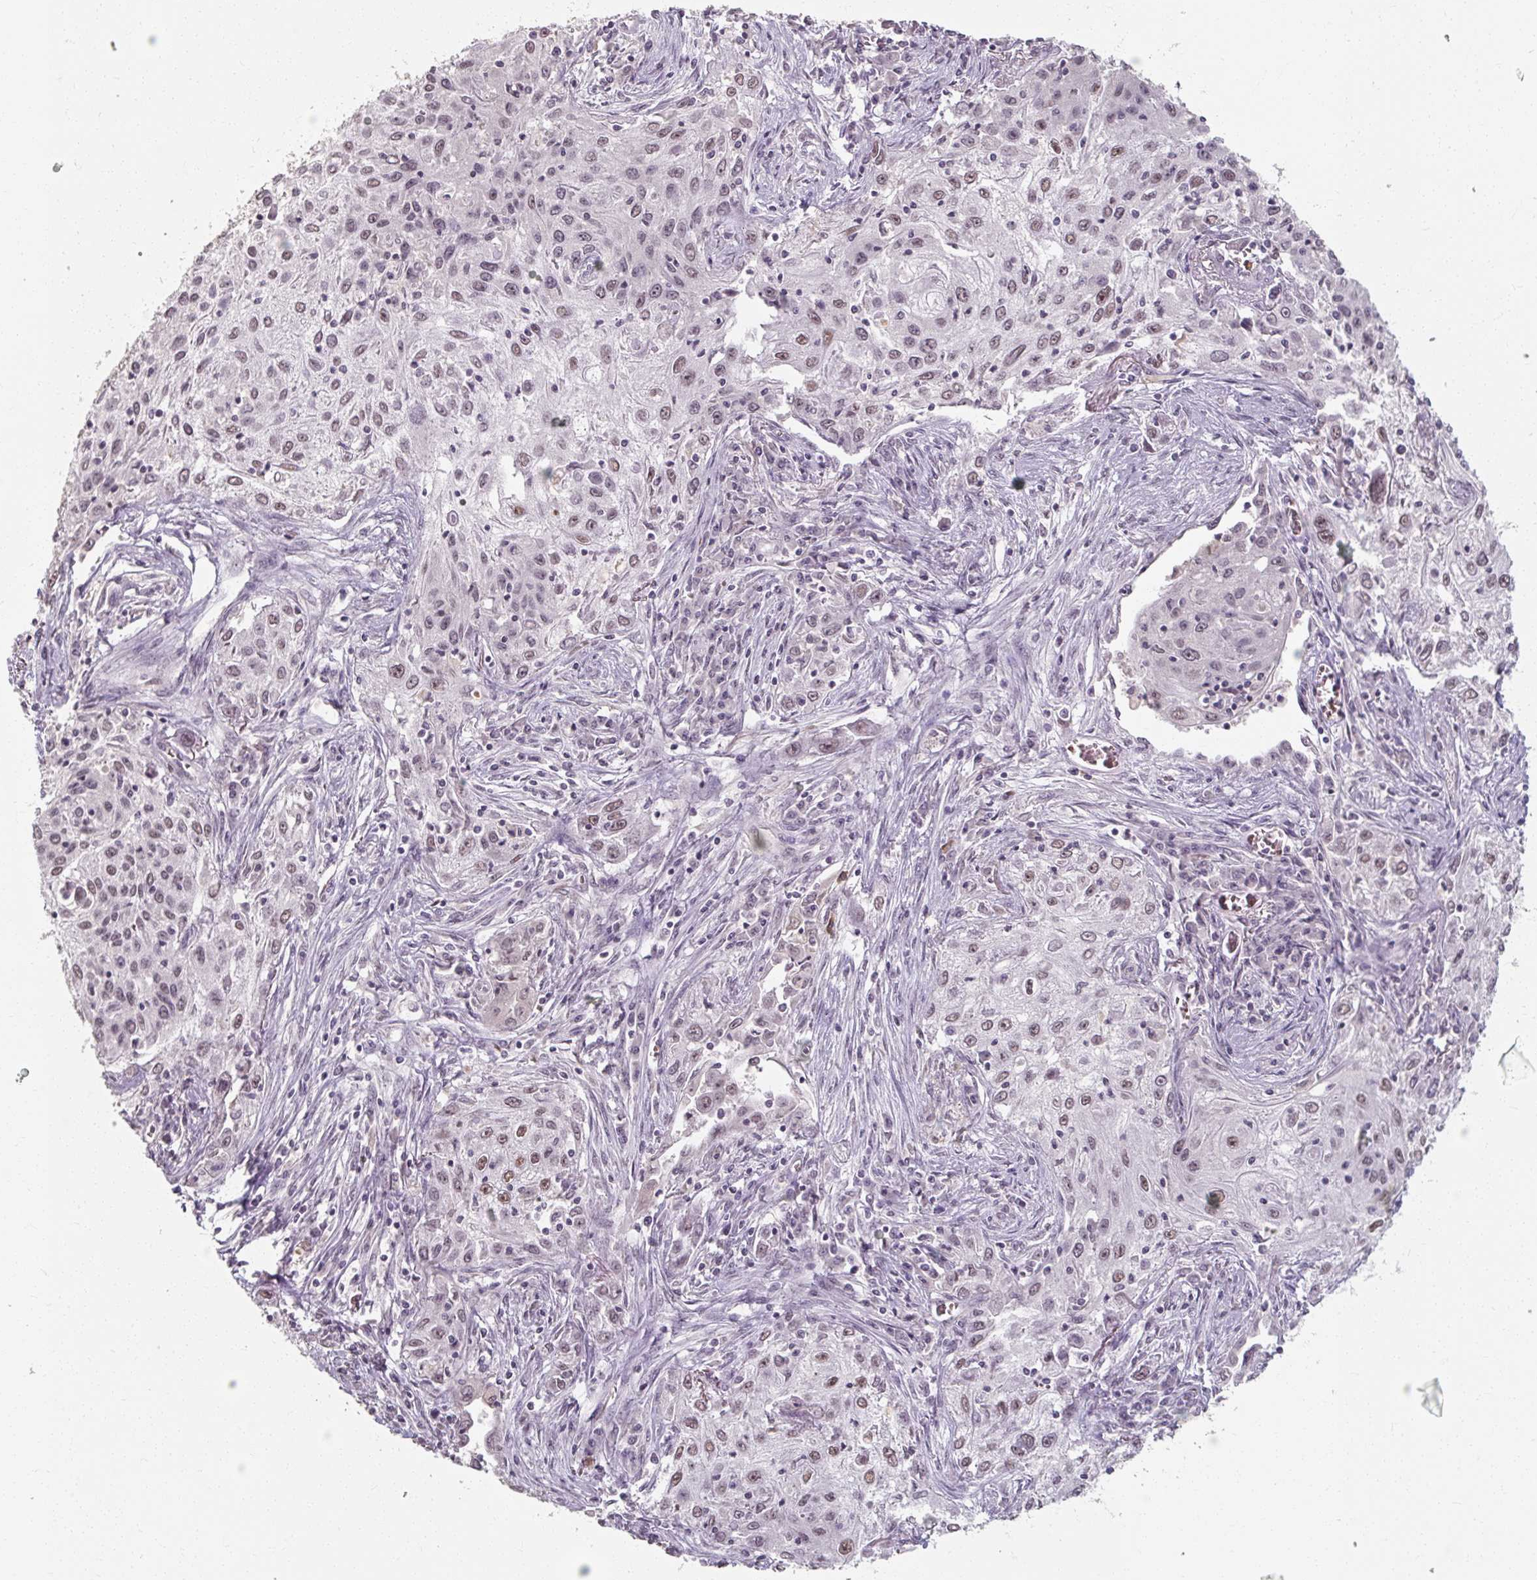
{"staining": {"intensity": "weak", "quantity": "<25%", "location": "nuclear"}, "tissue": "lung cancer", "cell_type": "Tumor cells", "image_type": "cancer", "snomed": [{"axis": "morphology", "description": "Squamous cell carcinoma, NOS"}, {"axis": "topography", "description": "Lung"}], "caption": "Micrograph shows no significant protein positivity in tumor cells of lung squamous cell carcinoma. The staining is performed using DAB brown chromogen with nuclei counter-stained in using hematoxylin.", "gene": "ZFTRAF1", "patient": {"sex": "female", "age": 69}}